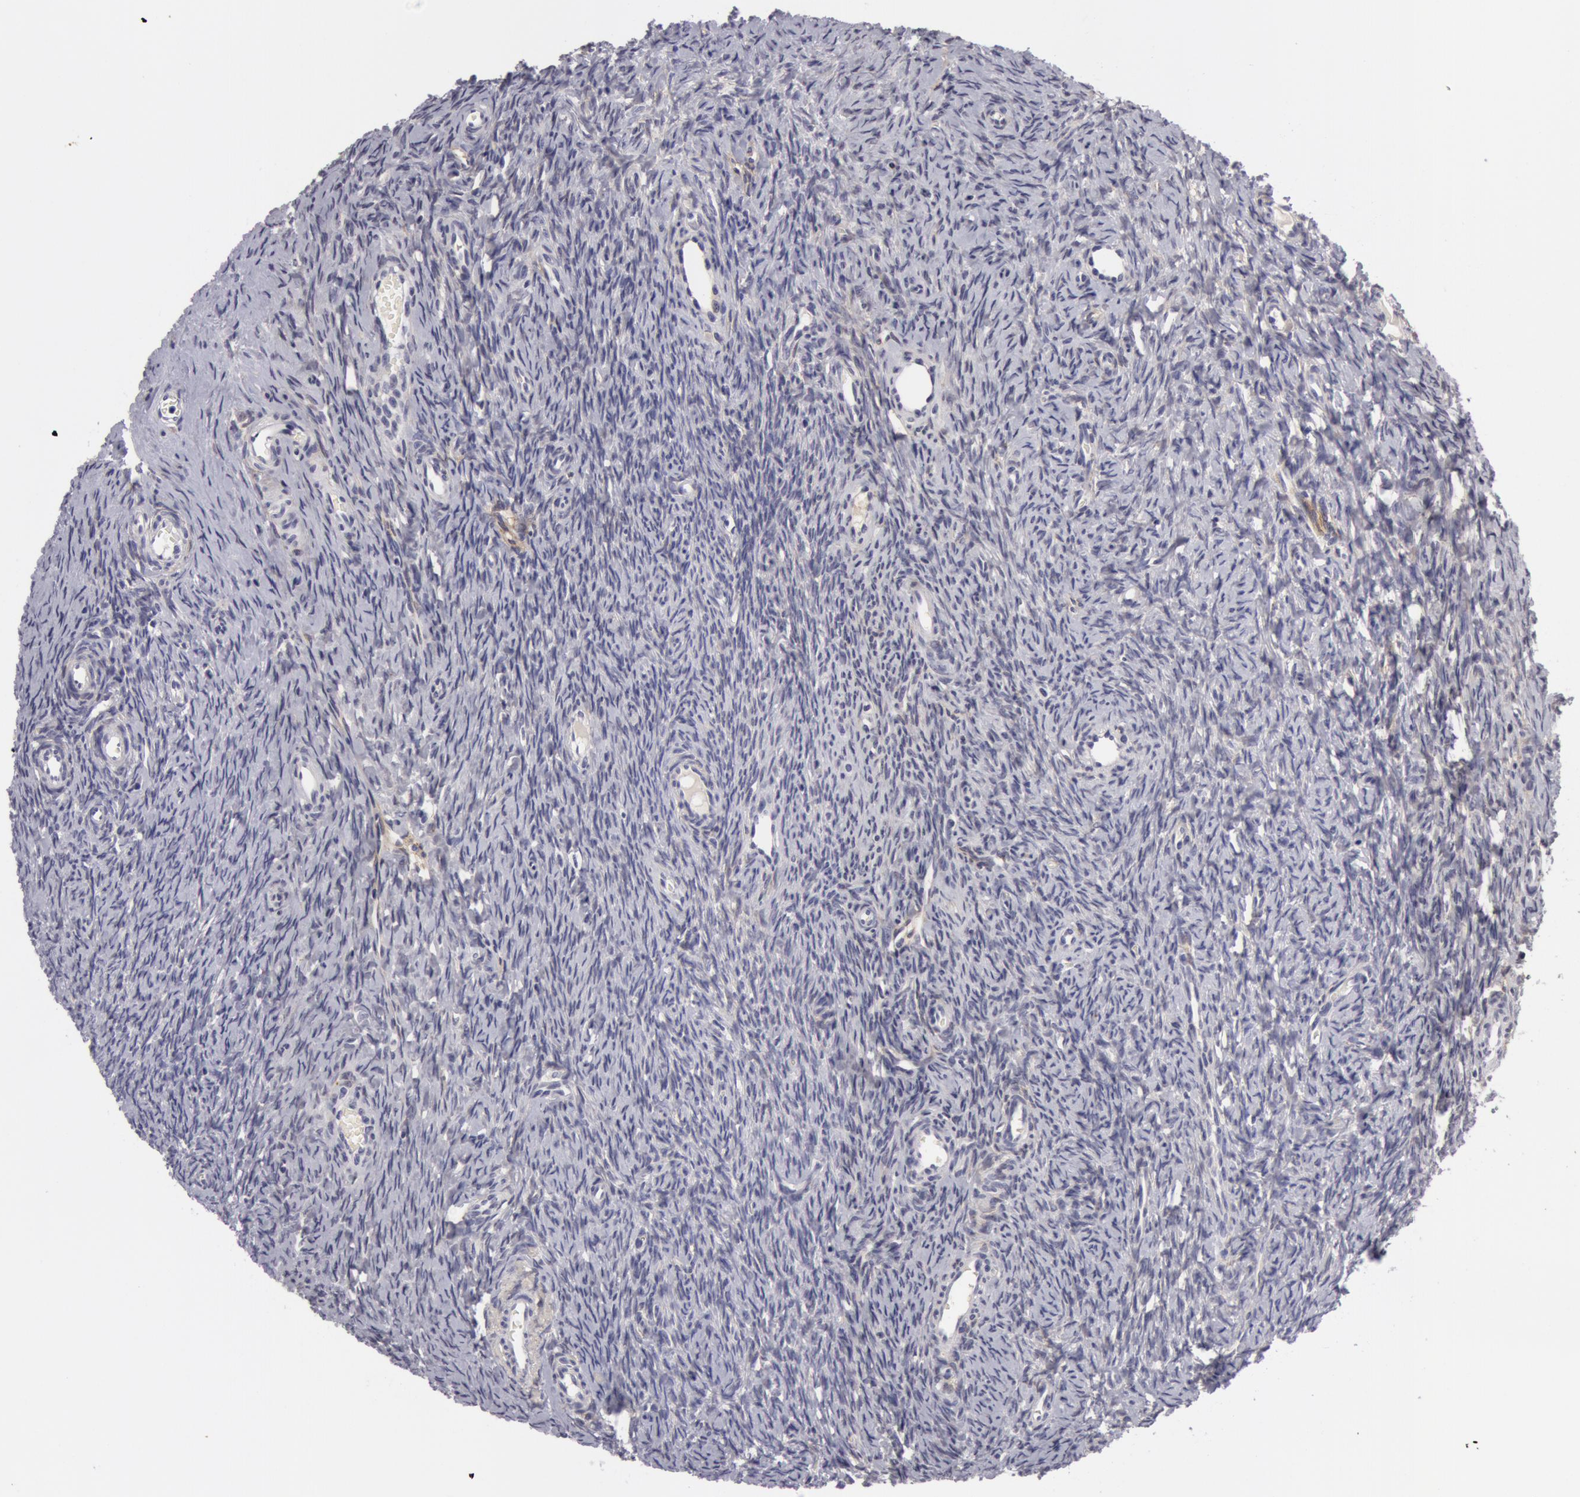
{"staining": {"intensity": "negative", "quantity": "none", "location": "none"}, "tissue": "ovary", "cell_type": "Follicle cells", "image_type": "normal", "snomed": [{"axis": "morphology", "description": "Normal tissue, NOS"}, {"axis": "topography", "description": "Ovary"}], "caption": "An immunohistochemistry (IHC) micrograph of benign ovary is shown. There is no staining in follicle cells of ovary.", "gene": "NLGN4X", "patient": {"sex": "female", "age": 32}}